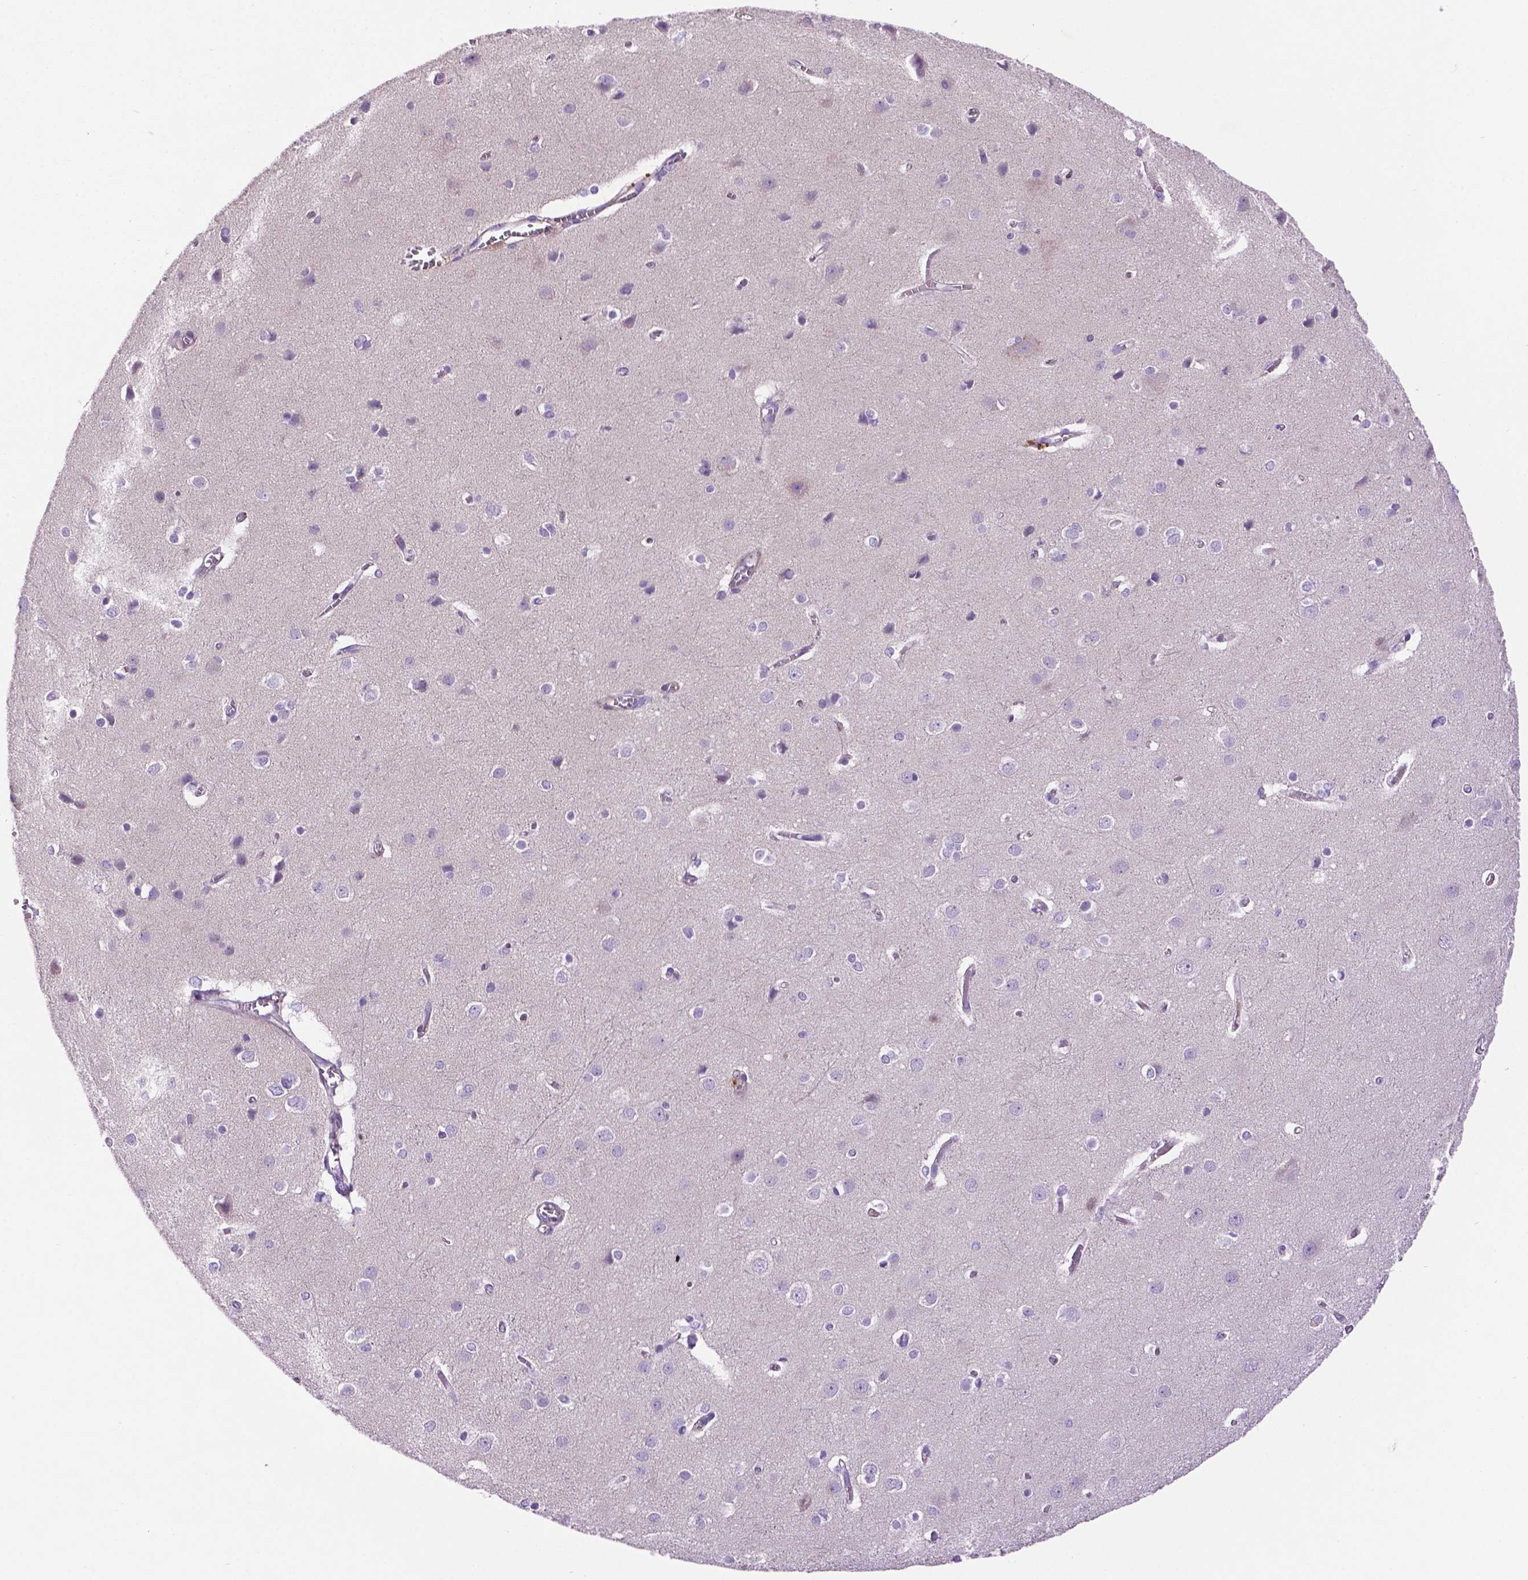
{"staining": {"intensity": "negative", "quantity": "none", "location": "none"}, "tissue": "cerebral cortex", "cell_type": "Endothelial cells", "image_type": "normal", "snomed": [{"axis": "morphology", "description": "Normal tissue, NOS"}, {"axis": "topography", "description": "Cerebral cortex"}], "caption": "Photomicrograph shows no significant protein expression in endothelial cells of benign cerebral cortex.", "gene": "CCER2", "patient": {"sex": "male", "age": 37}}